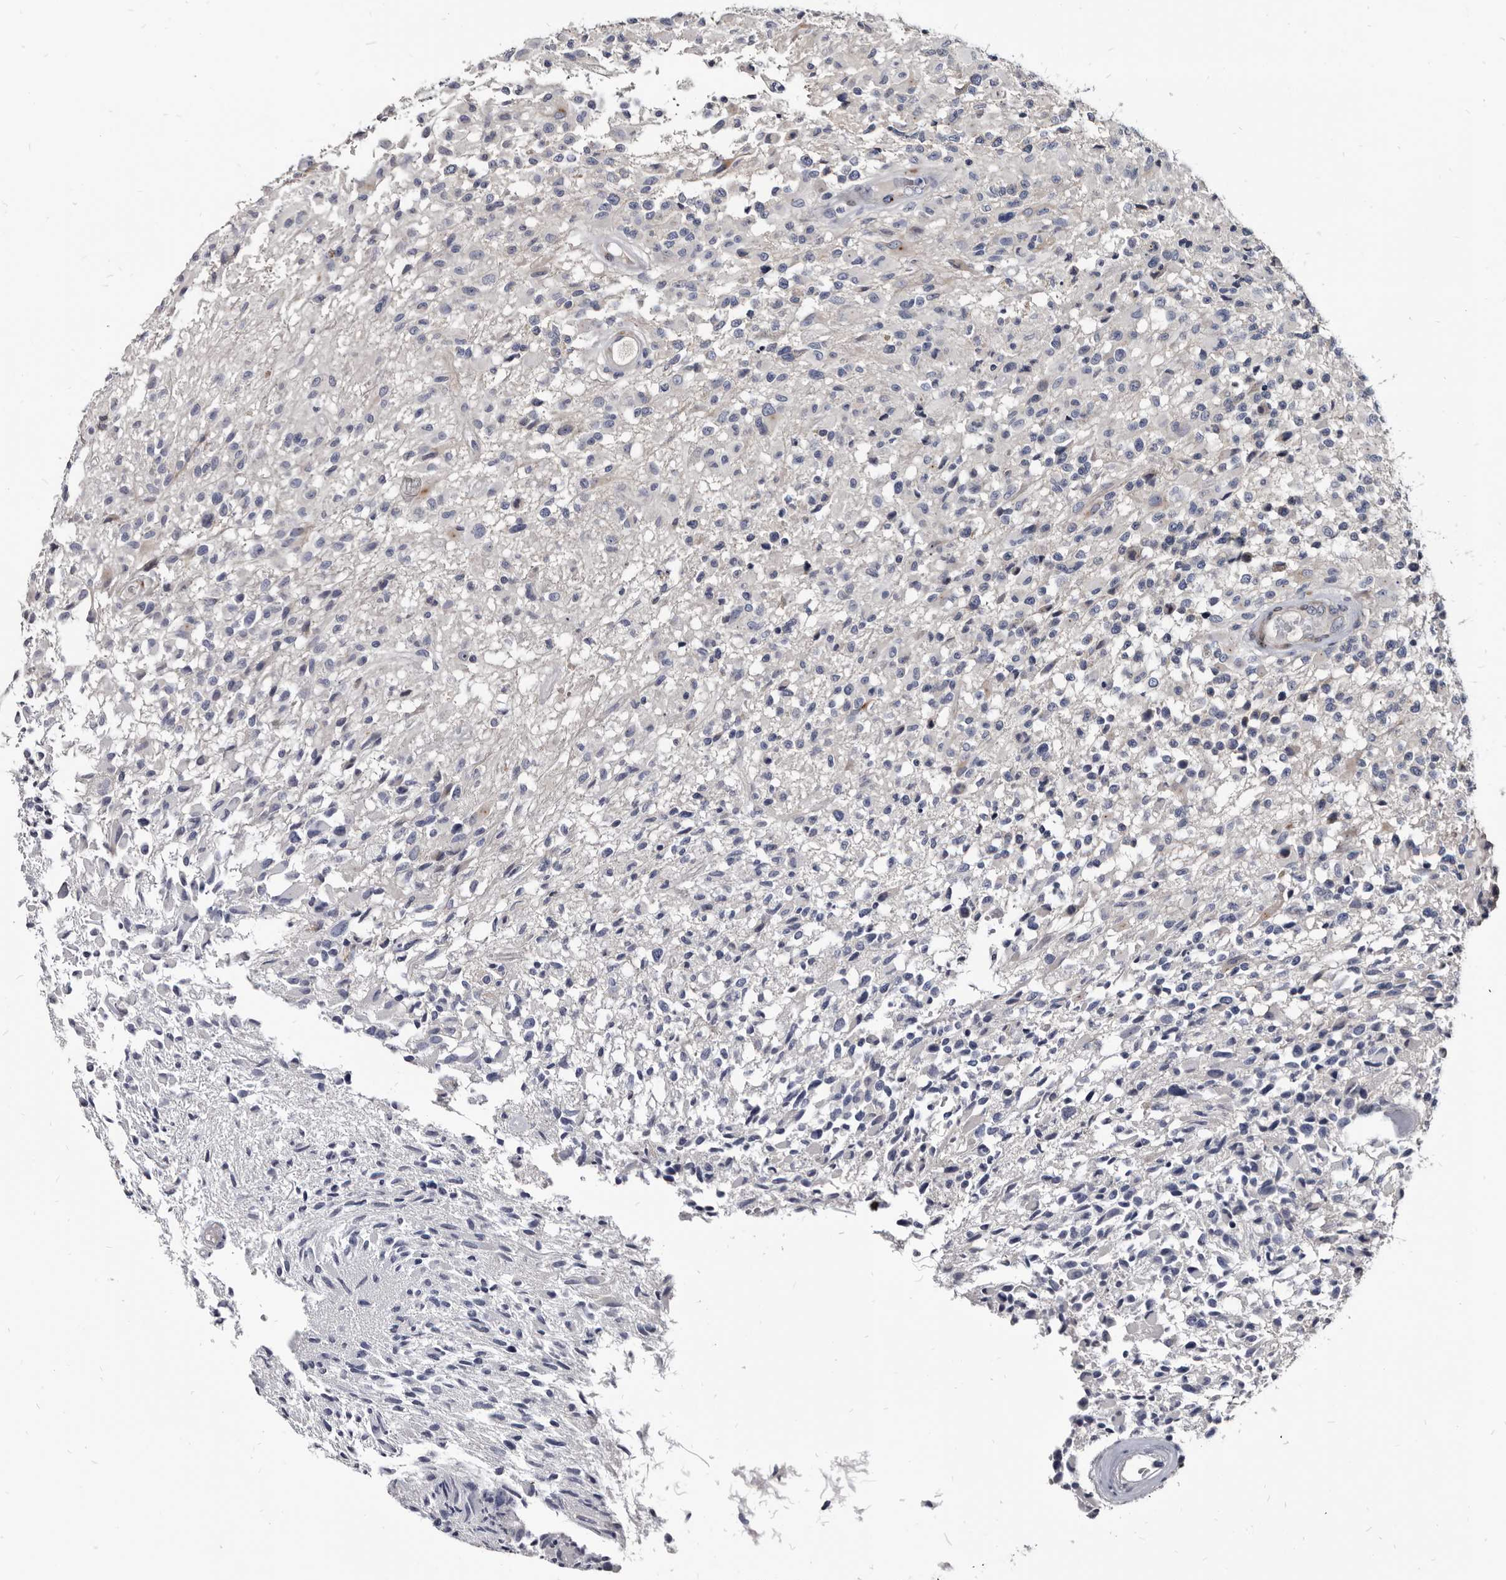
{"staining": {"intensity": "negative", "quantity": "none", "location": "none"}, "tissue": "glioma", "cell_type": "Tumor cells", "image_type": "cancer", "snomed": [{"axis": "morphology", "description": "Glioma, malignant, High grade"}, {"axis": "morphology", "description": "Glioblastoma, NOS"}, {"axis": "topography", "description": "Brain"}], "caption": "Immunohistochemistry (IHC) of human glioma displays no positivity in tumor cells.", "gene": "PRSS8", "patient": {"sex": "male", "age": 60}}